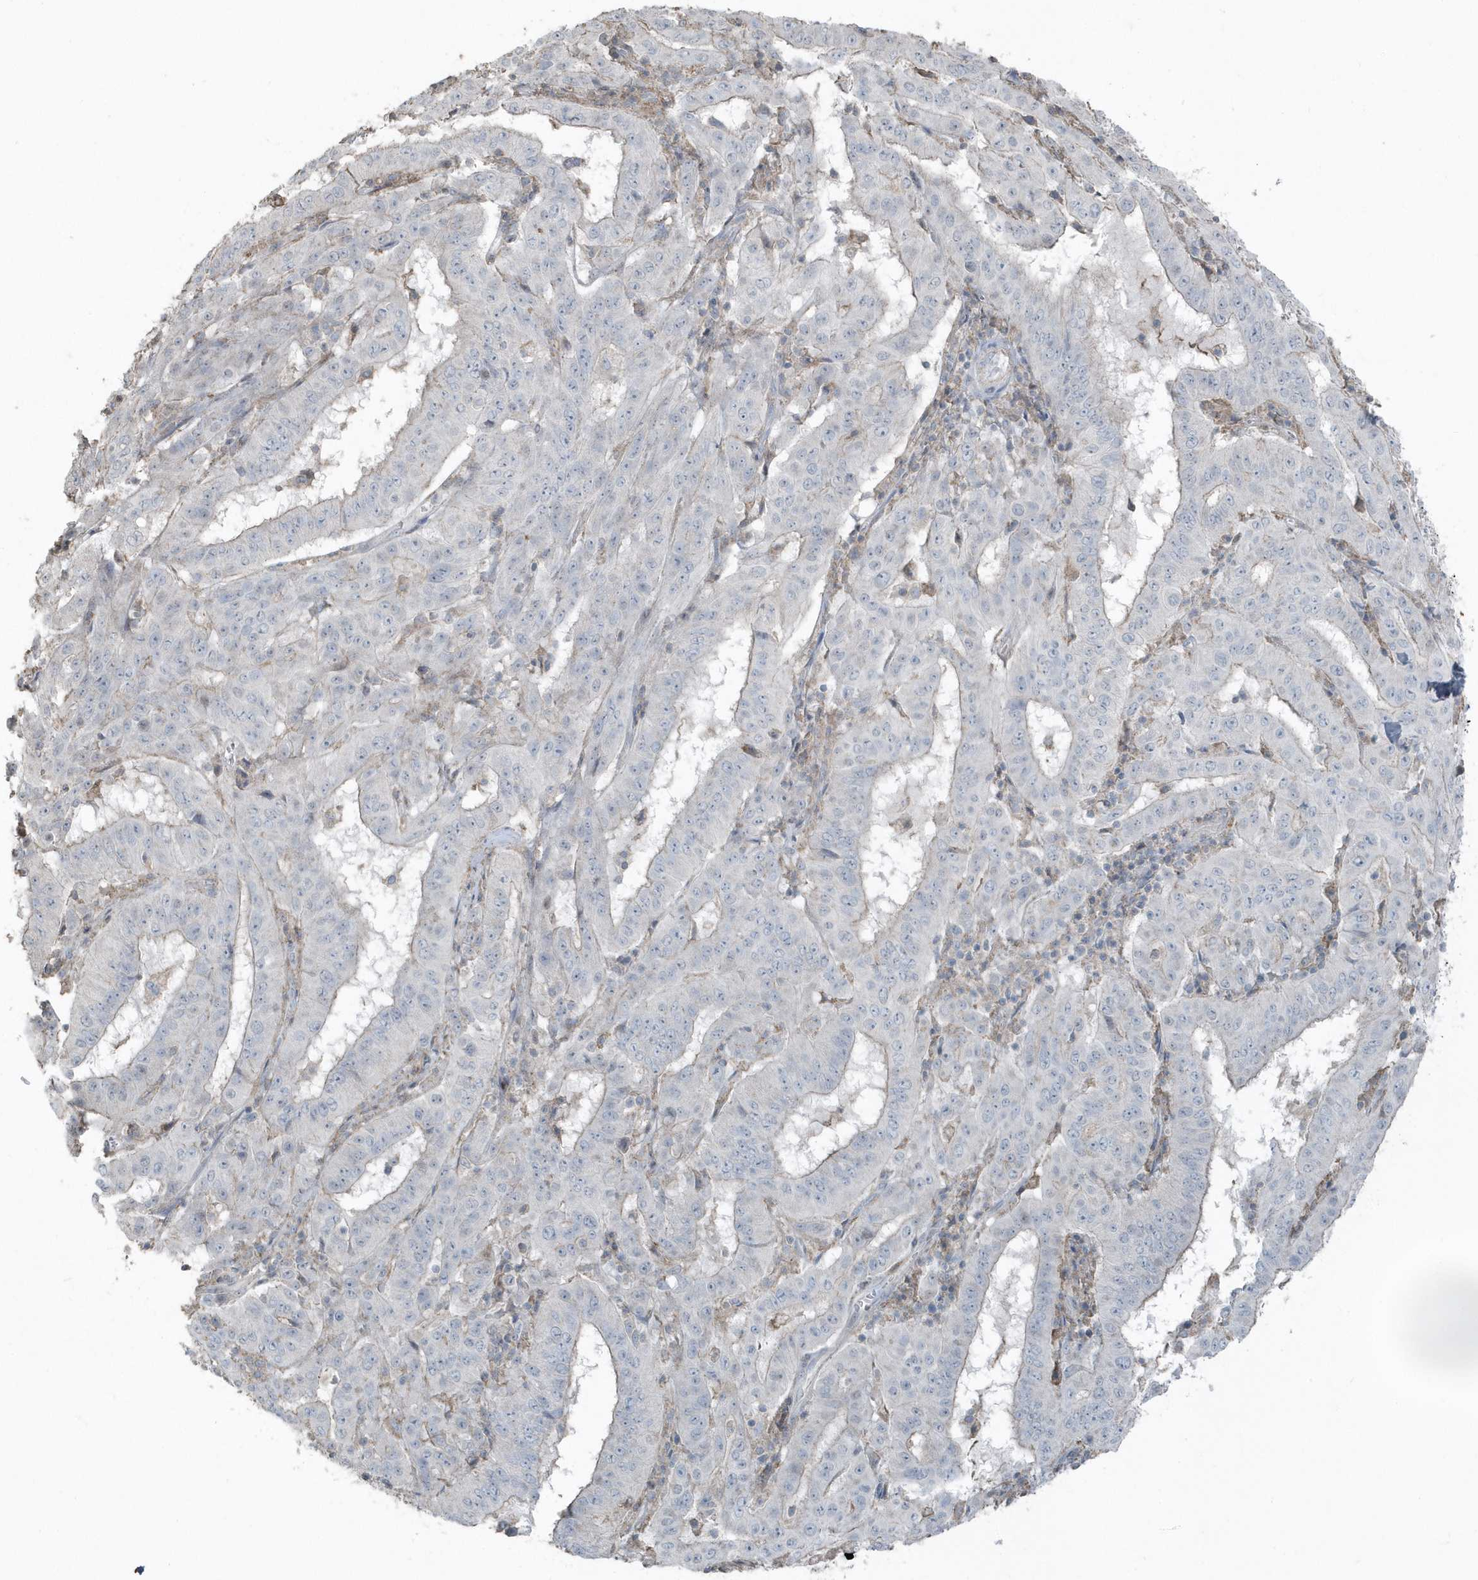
{"staining": {"intensity": "negative", "quantity": "none", "location": "none"}, "tissue": "pancreatic cancer", "cell_type": "Tumor cells", "image_type": "cancer", "snomed": [{"axis": "morphology", "description": "Adenocarcinoma, NOS"}, {"axis": "topography", "description": "Pancreas"}], "caption": "Immunohistochemistry micrograph of pancreatic adenocarcinoma stained for a protein (brown), which exhibits no staining in tumor cells.", "gene": "ACTC1", "patient": {"sex": "male", "age": 63}}